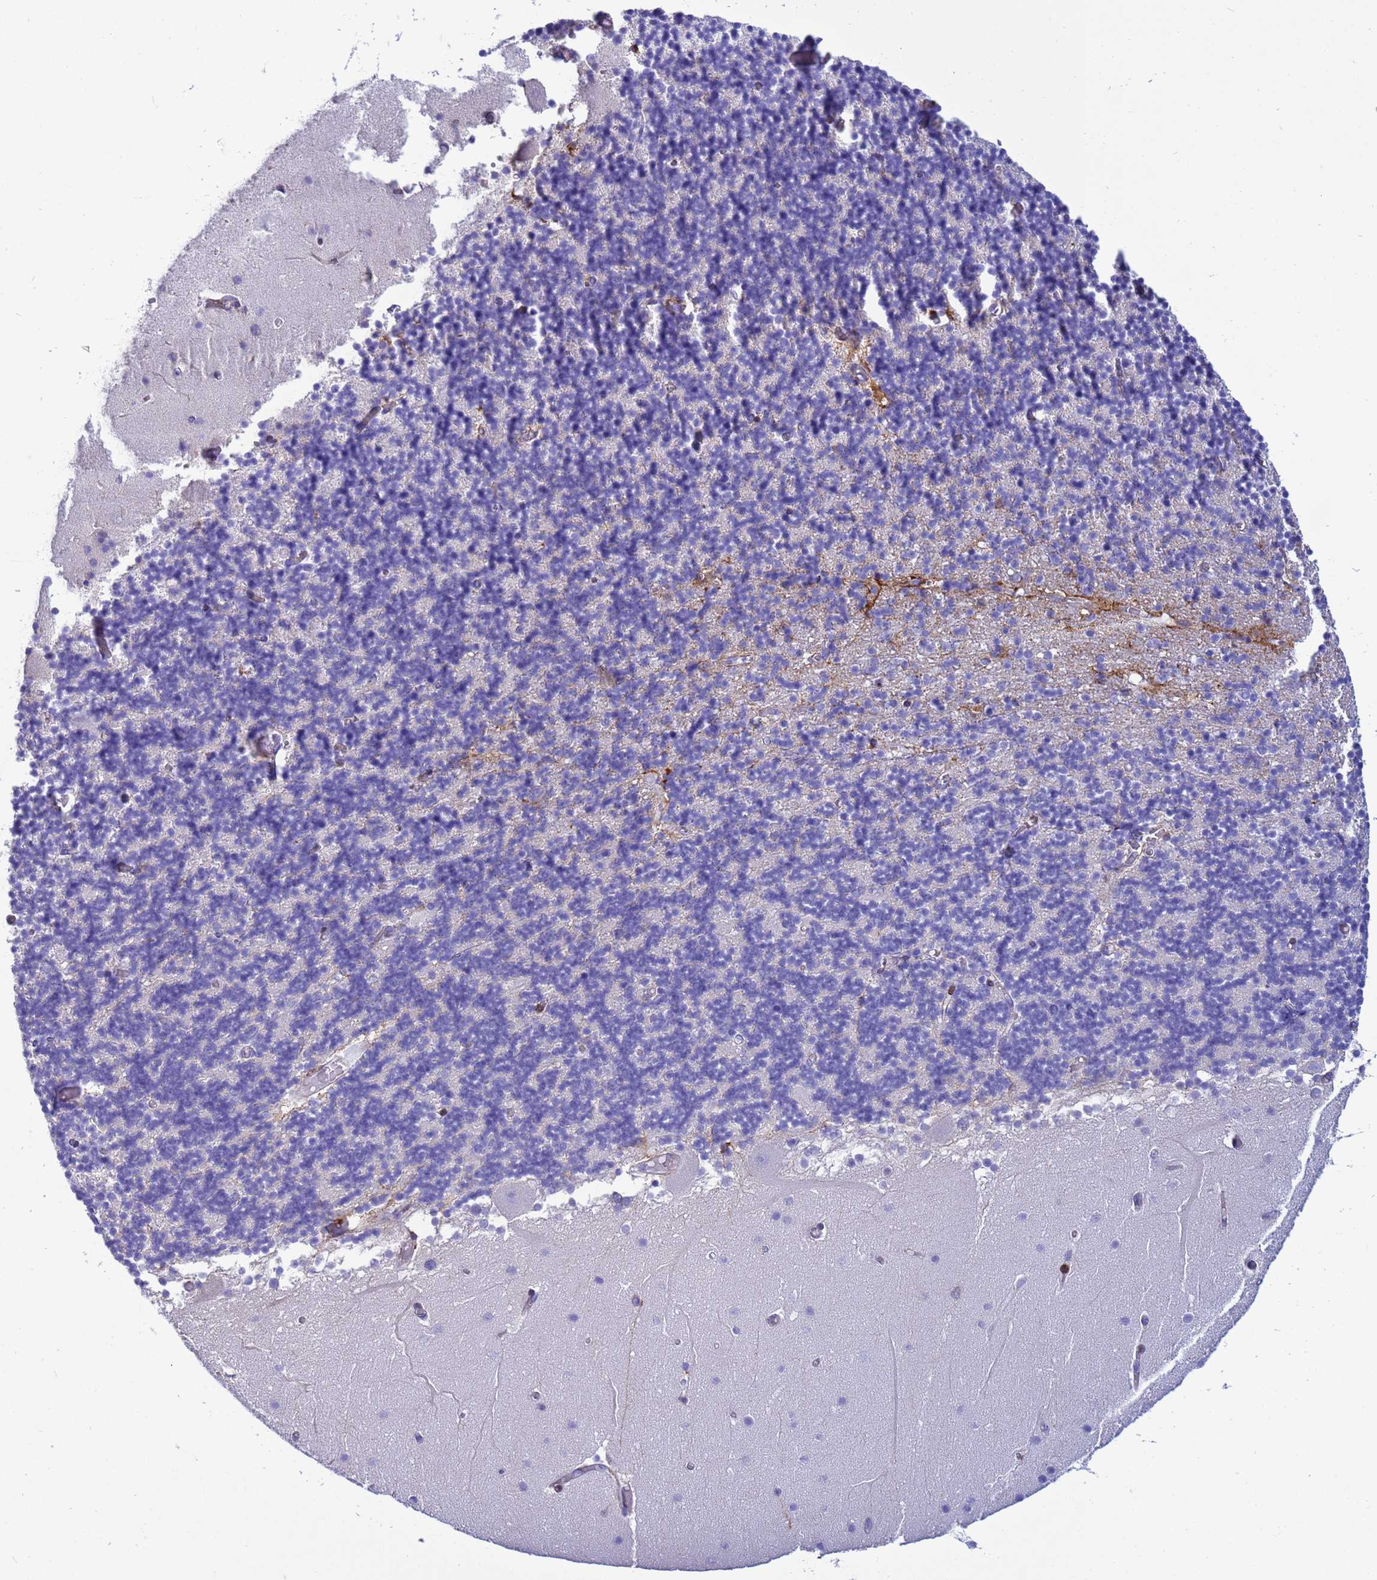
{"staining": {"intensity": "negative", "quantity": "none", "location": "none"}, "tissue": "cerebellum", "cell_type": "Cells in granular layer", "image_type": "normal", "snomed": [{"axis": "morphology", "description": "Normal tissue, NOS"}, {"axis": "topography", "description": "Cerebellum"}], "caption": "An immunohistochemistry photomicrograph of benign cerebellum is shown. There is no staining in cells in granular layer of cerebellum. (DAB (3,3'-diaminobenzidine) IHC visualized using brightfield microscopy, high magnification).", "gene": "EZR", "patient": {"sex": "female", "age": 28}}